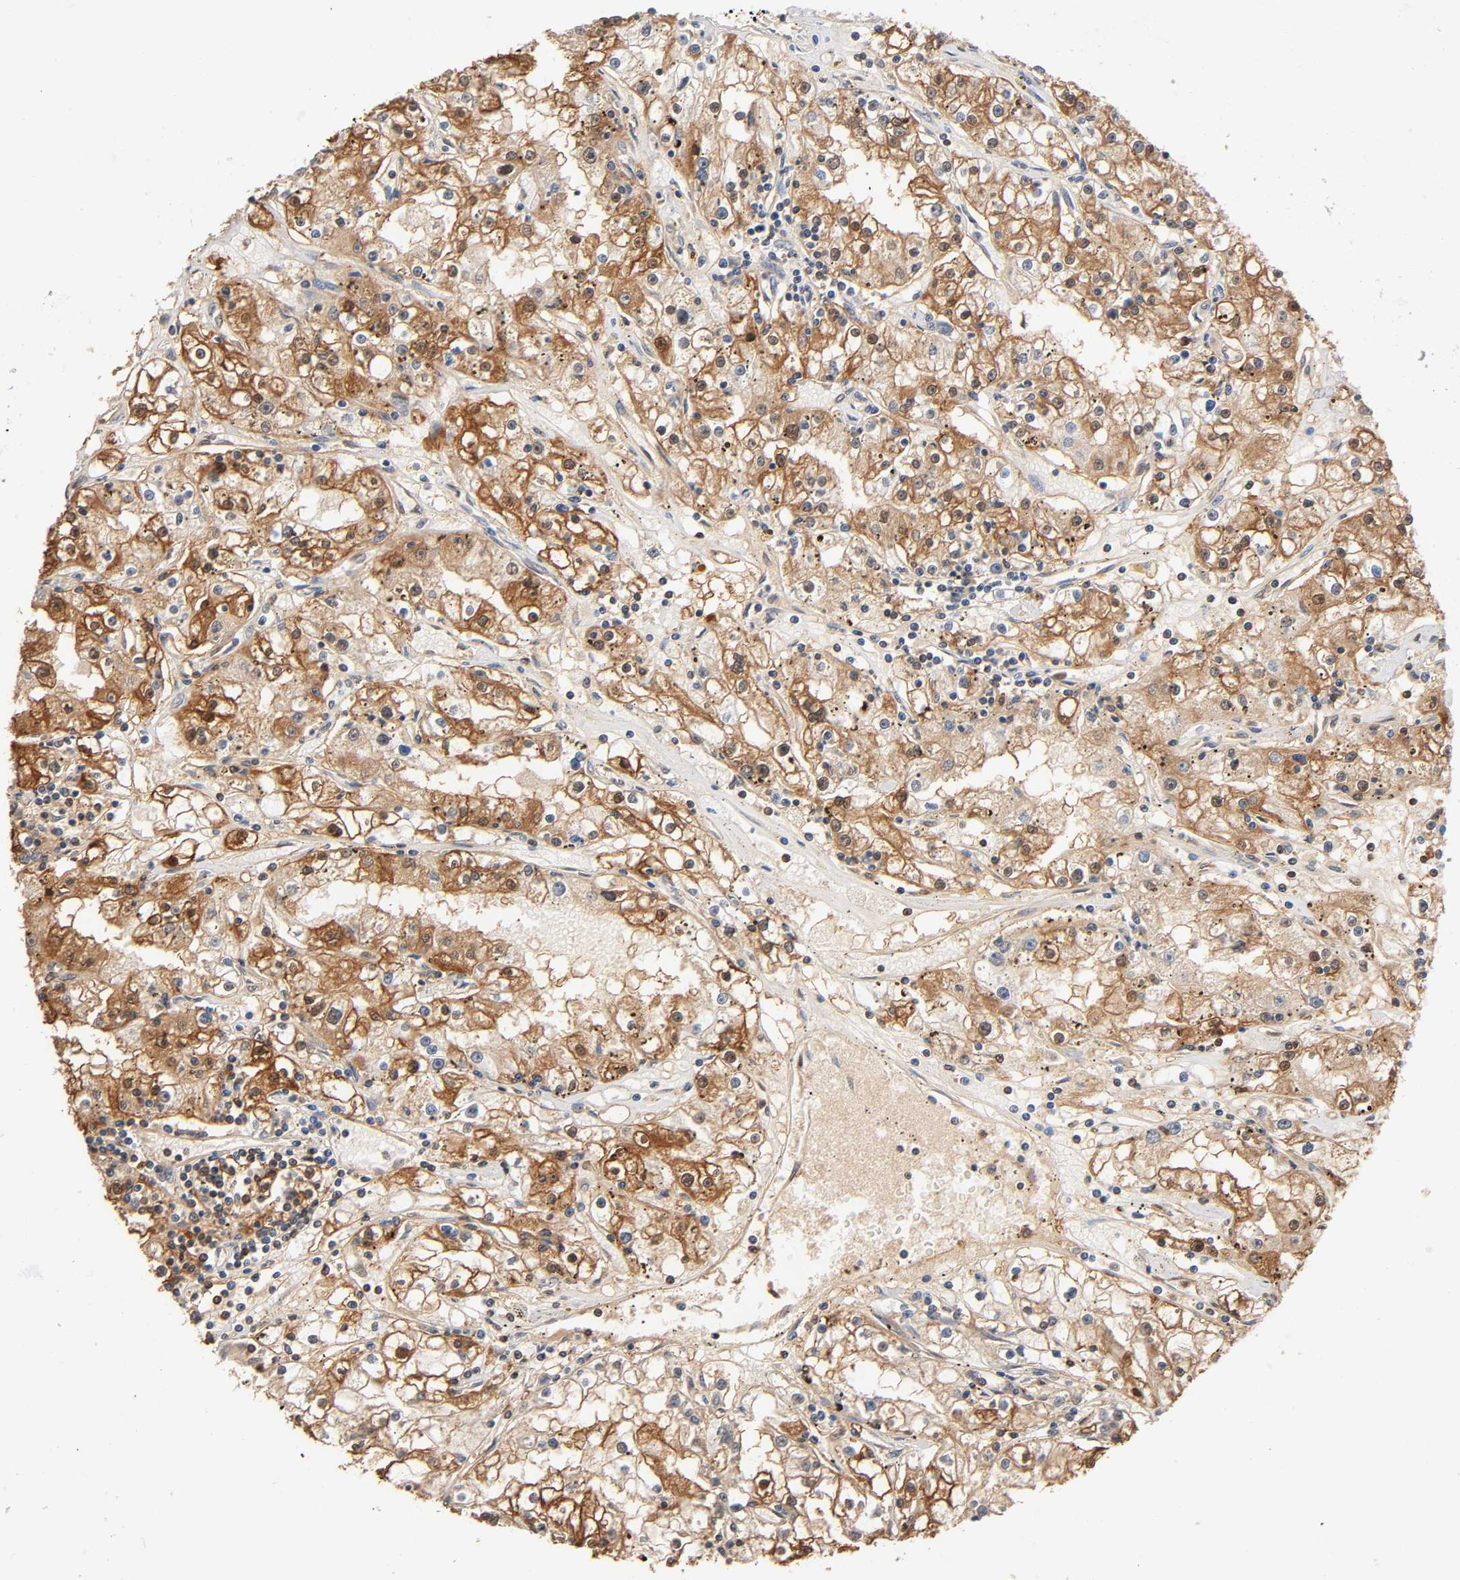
{"staining": {"intensity": "strong", "quantity": ">75%", "location": "cytoplasmic/membranous"}, "tissue": "renal cancer", "cell_type": "Tumor cells", "image_type": "cancer", "snomed": [{"axis": "morphology", "description": "Adenocarcinoma, NOS"}, {"axis": "topography", "description": "Kidney"}], "caption": "Renal cancer (adenocarcinoma) stained with immunohistochemistry (IHC) shows strong cytoplasmic/membranous staining in about >75% of tumor cells. (Brightfield microscopy of DAB IHC at high magnification).", "gene": "ALDOA", "patient": {"sex": "male", "age": 56}}